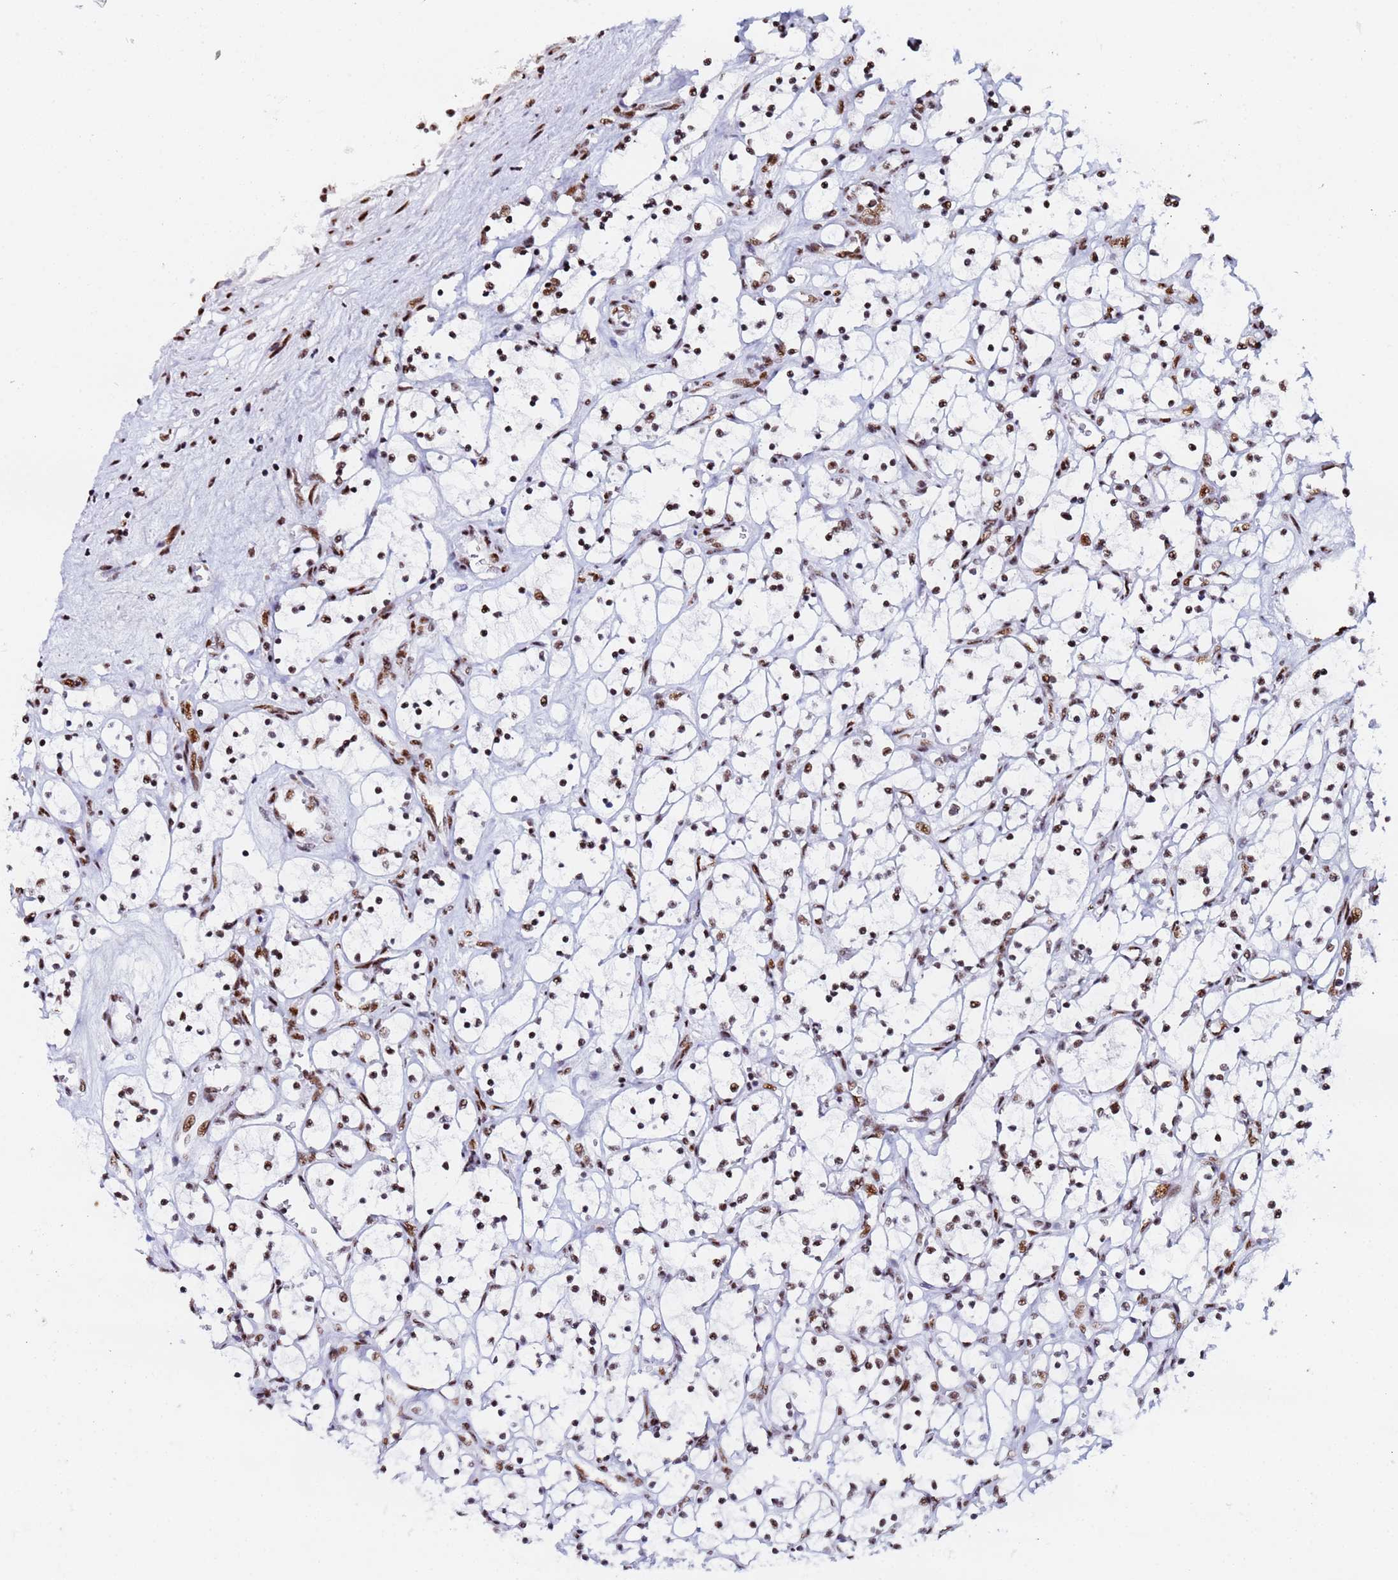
{"staining": {"intensity": "moderate", "quantity": ">75%", "location": "nuclear"}, "tissue": "renal cancer", "cell_type": "Tumor cells", "image_type": "cancer", "snomed": [{"axis": "morphology", "description": "Adenocarcinoma, NOS"}, {"axis": "topography", "description": "Kidney"}], "caption": "Tumor cells reveal moderate nuclear staining in approximately >75% of cells in renal cancer. Using DAB (brown) and hematoxylin (blue) stains, captured at high magnification using brightfield microscopy.", "gene": "SNRPA1", "patient": {"sex": "female", "age": 69}}